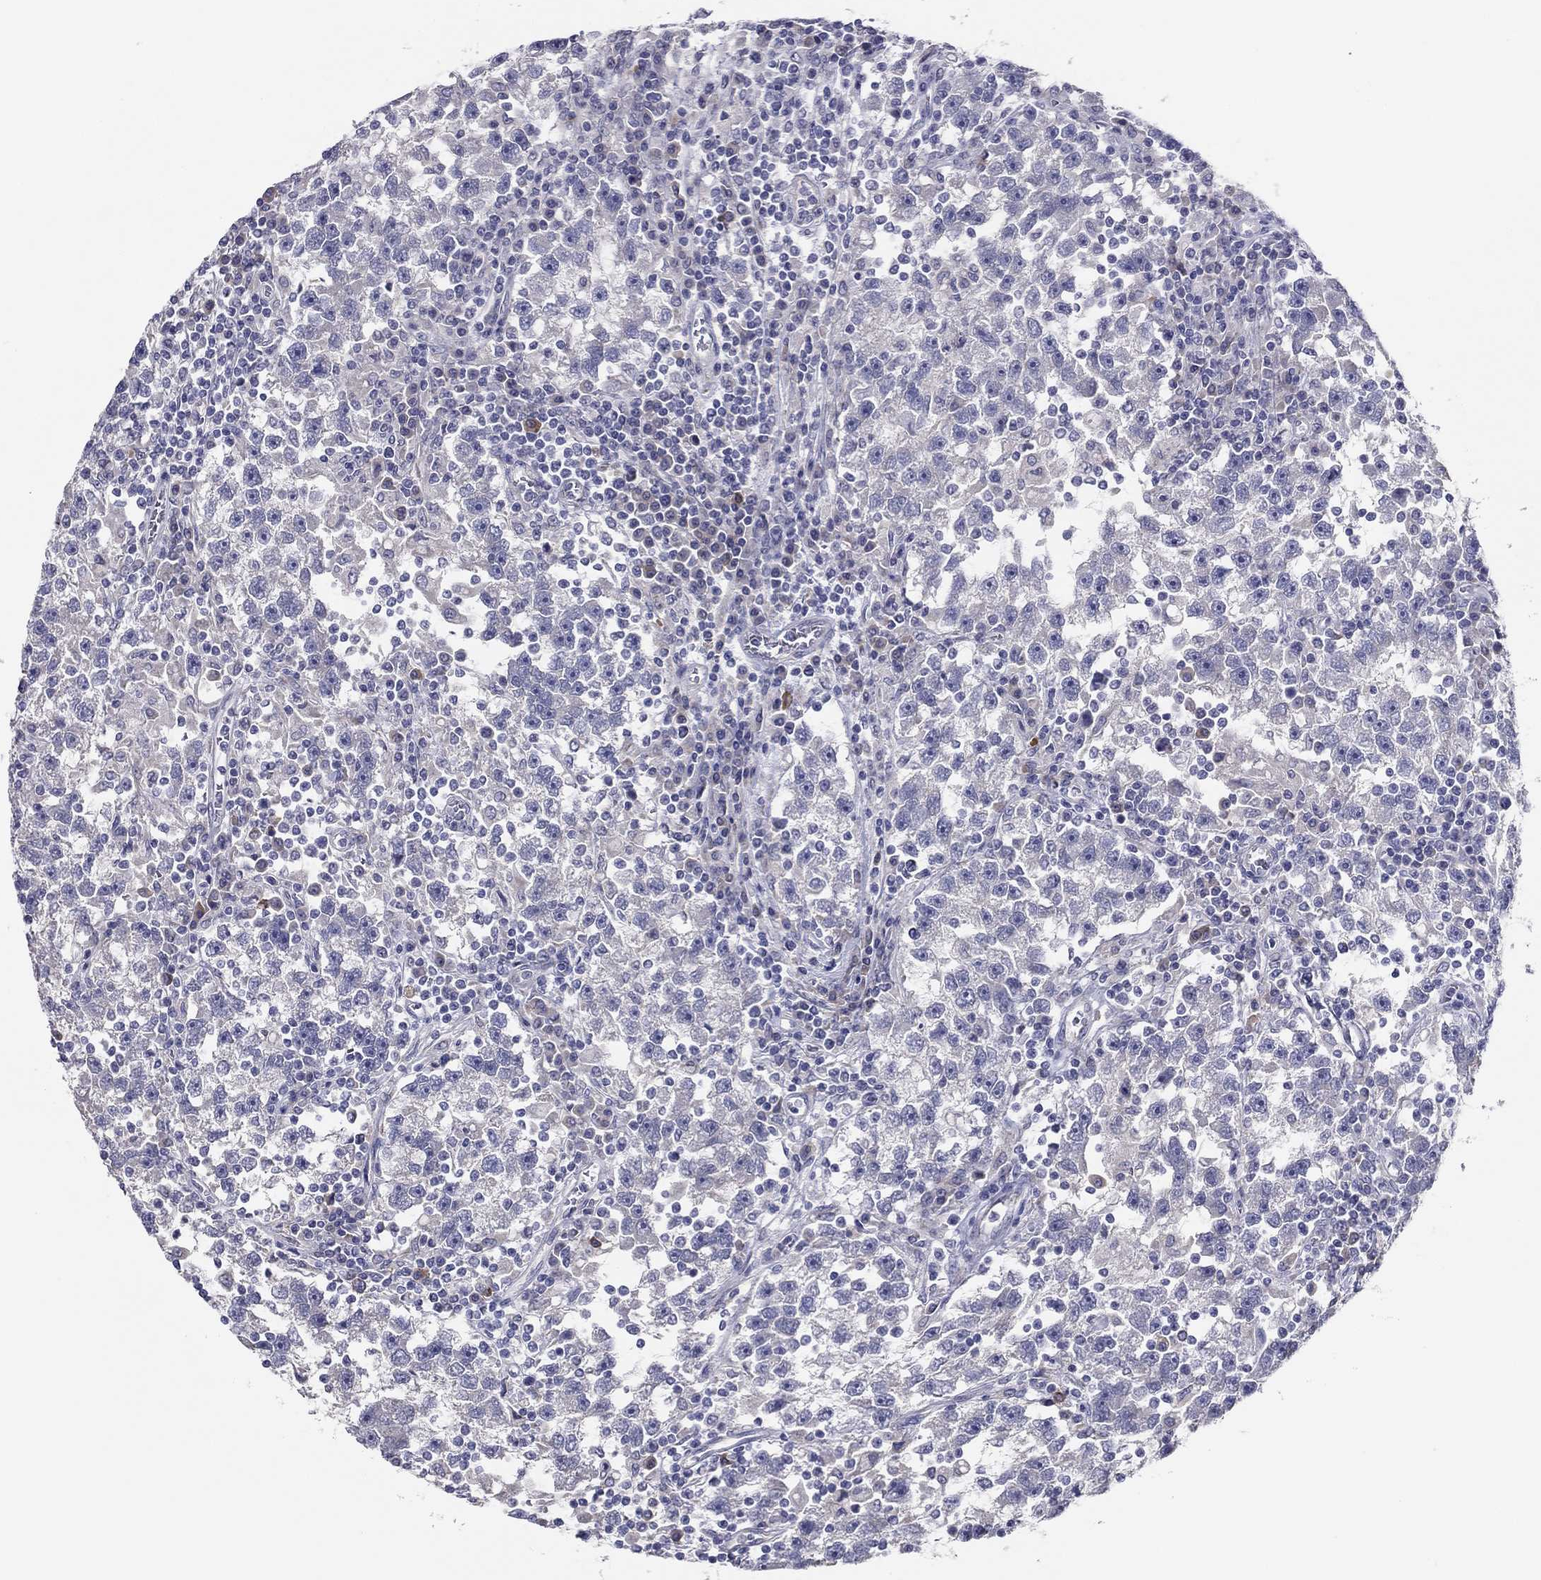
{"staining": {"intensity": "negative", "quantity": "none", "location": "none"}, "tissue": "testis cancer", "cell_type": "Tumor cells", "image_type": "cancer", "snomed": [{"axis": "morphology", "description": "Seminoma, NOS"}, {"axis": "topography", "description": "Testis"}], "caption": "This is an immunohistochemistry (IHC) histopathology image of seminoma (testis). There is no positivity in tumor cells.", "gene": "GRK7", "patient": {"sex": "male", "age": 47}}